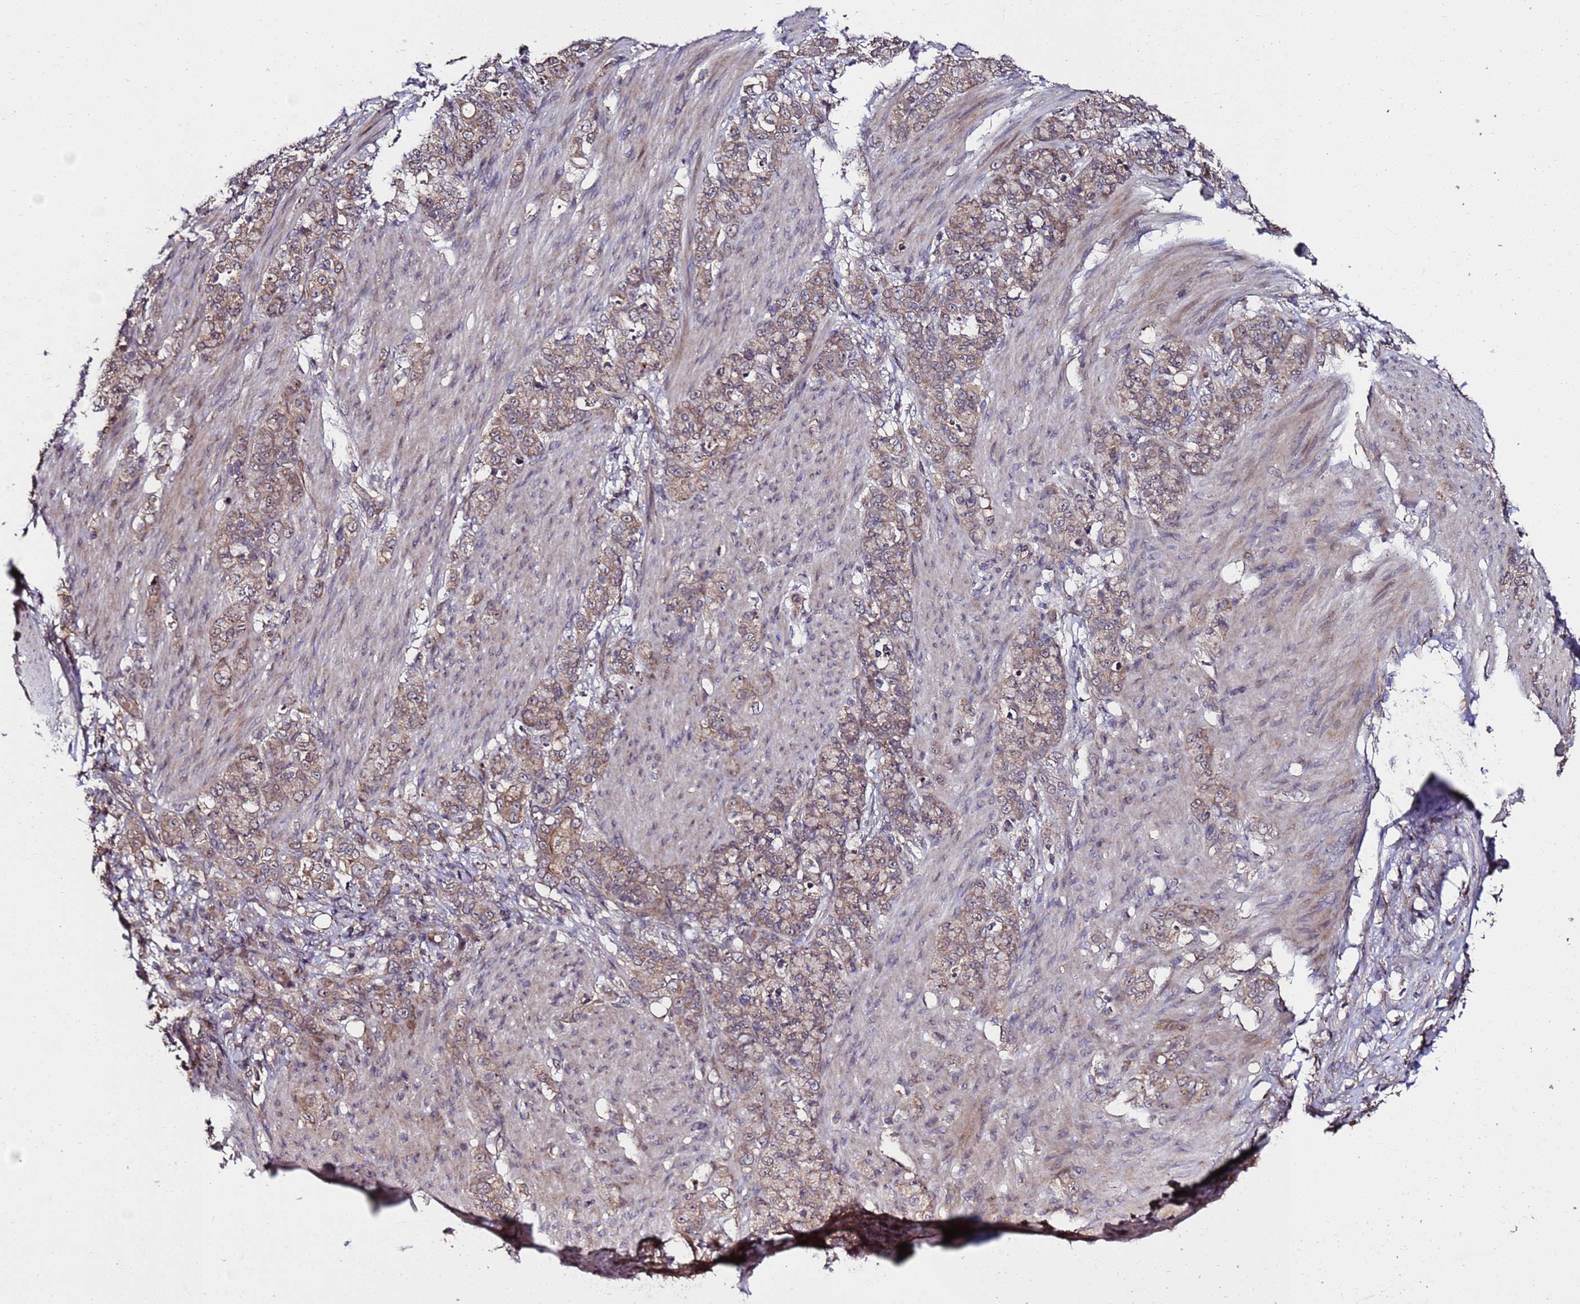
{"staining": {"intensity": "weak", "quantity": ">75%", "location": "cytoplasmic/membranous"}, "tissue": "stomach cancer", "cell_type": "Tumor cells", "image_type": "cancer", "snomed": [{"axis": "morphology", "description": "Adenocarcinoma, NOS"}, {"axis": "topography", "description": "Stomach"}], "caption": "The histopathology image reveals immunohistochemical staining of adenocarcinoma (stomach). There is weak cytoplasmic/membranous staining is seen in approximately >75% of tumor cells. (DAB (3,3'-diaminobenzidine) IHC with brightfield microscopy, high magnification).", "gene": "PRODH", "patient": {"sex": "female", "age": 79}}